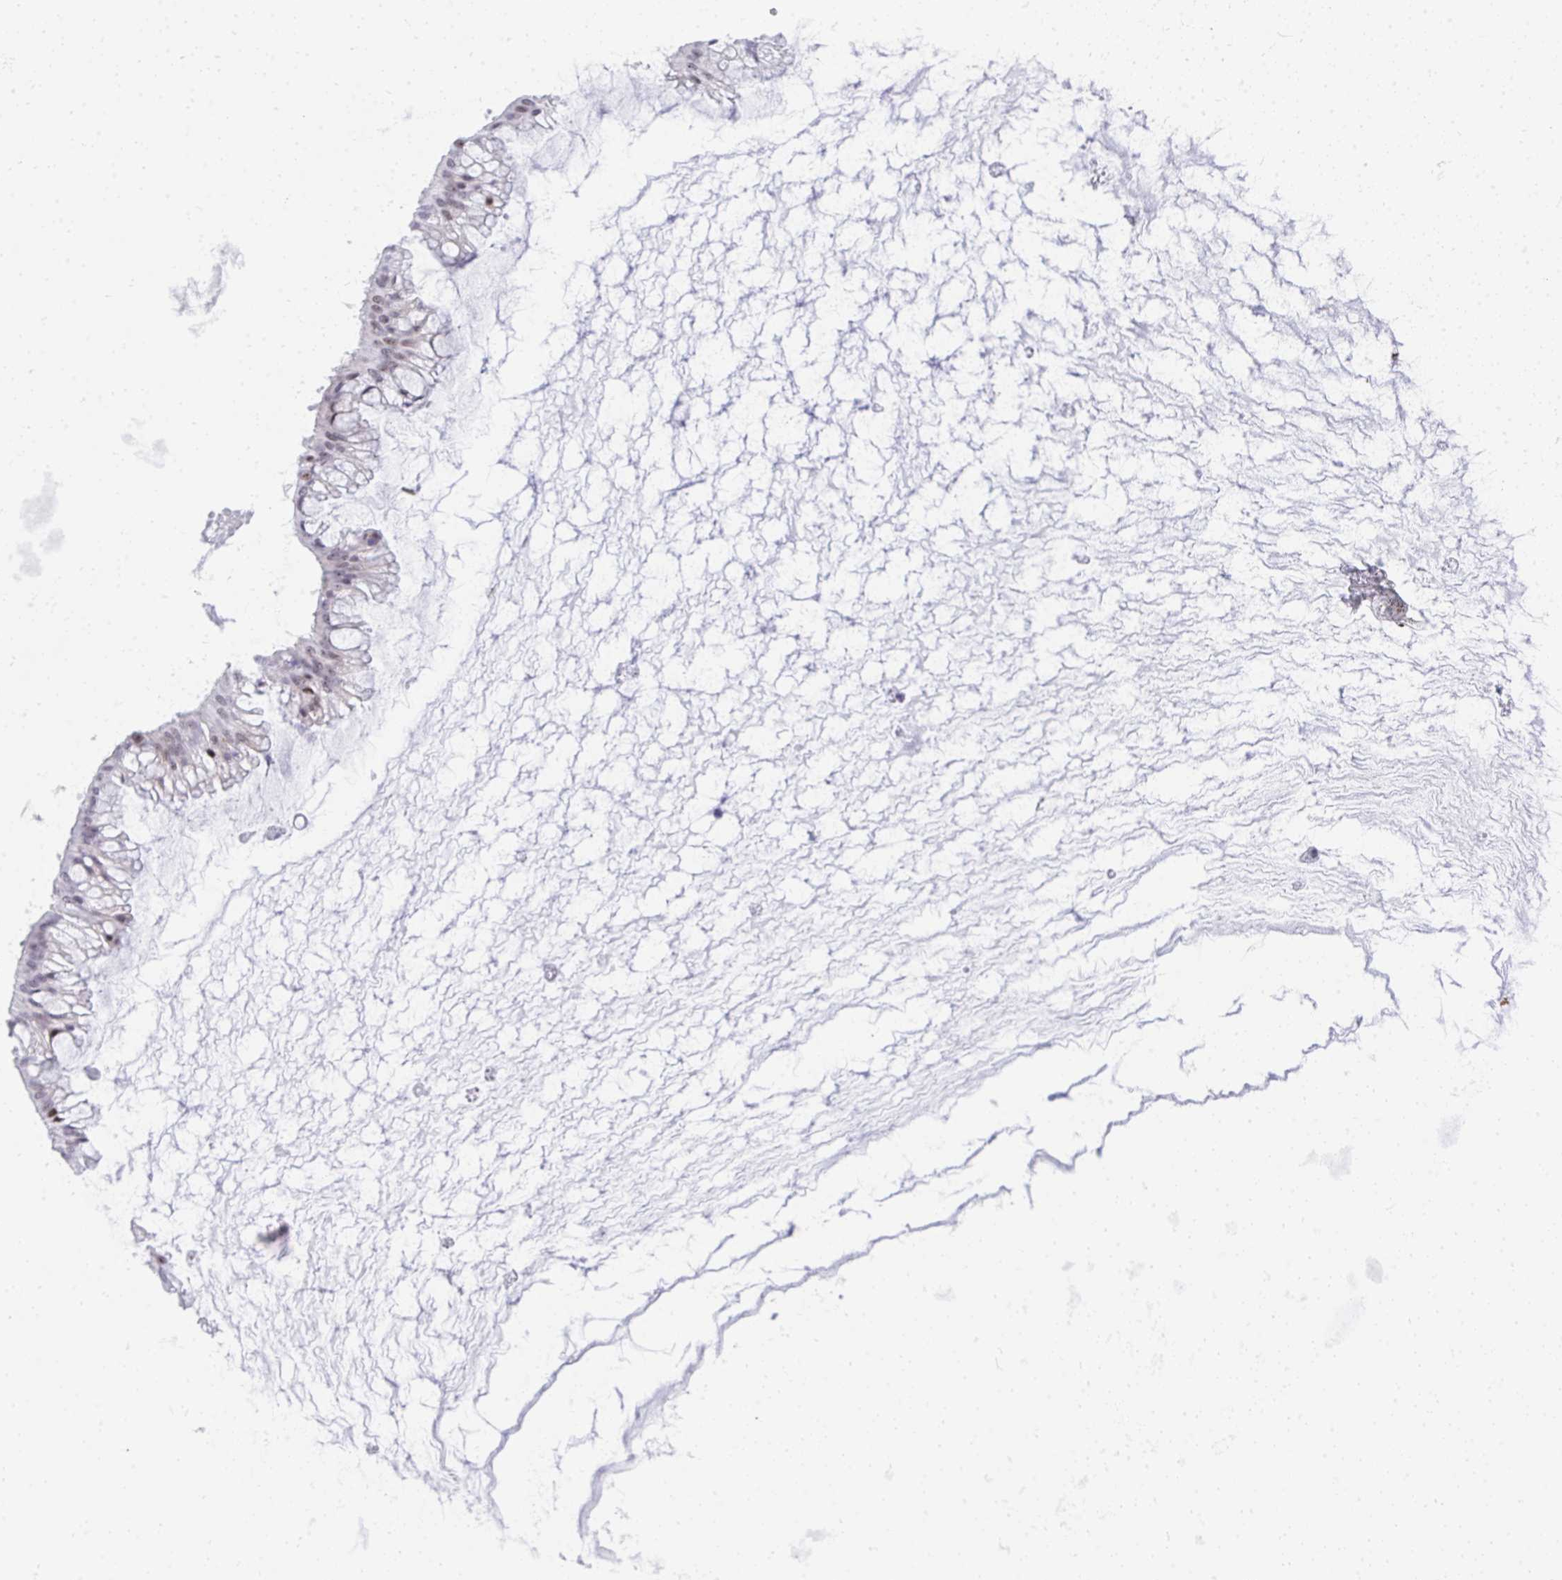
{"staining": {"intensity": "moderate", "quantity": "<25%", "location": "nuclear"}, "tissue": "ovarian cancer", "cell_type": "Tumor cells", "image_type": "cancer", "snomed": [{"axis": "morphology", "description": "Cystadenocarcinoma, mucinous, NOS"}, {"axis": "topography", "description": "Ovary"}], "caption": "The photomicrograph exhibits staining of ovarian mucinous cystadenocarcinoma, revealing moderate nuclear protein staining (brown color) within tumor cells.", "gene": "GLDN", "patient": {"sex": "female", "age": 73}}